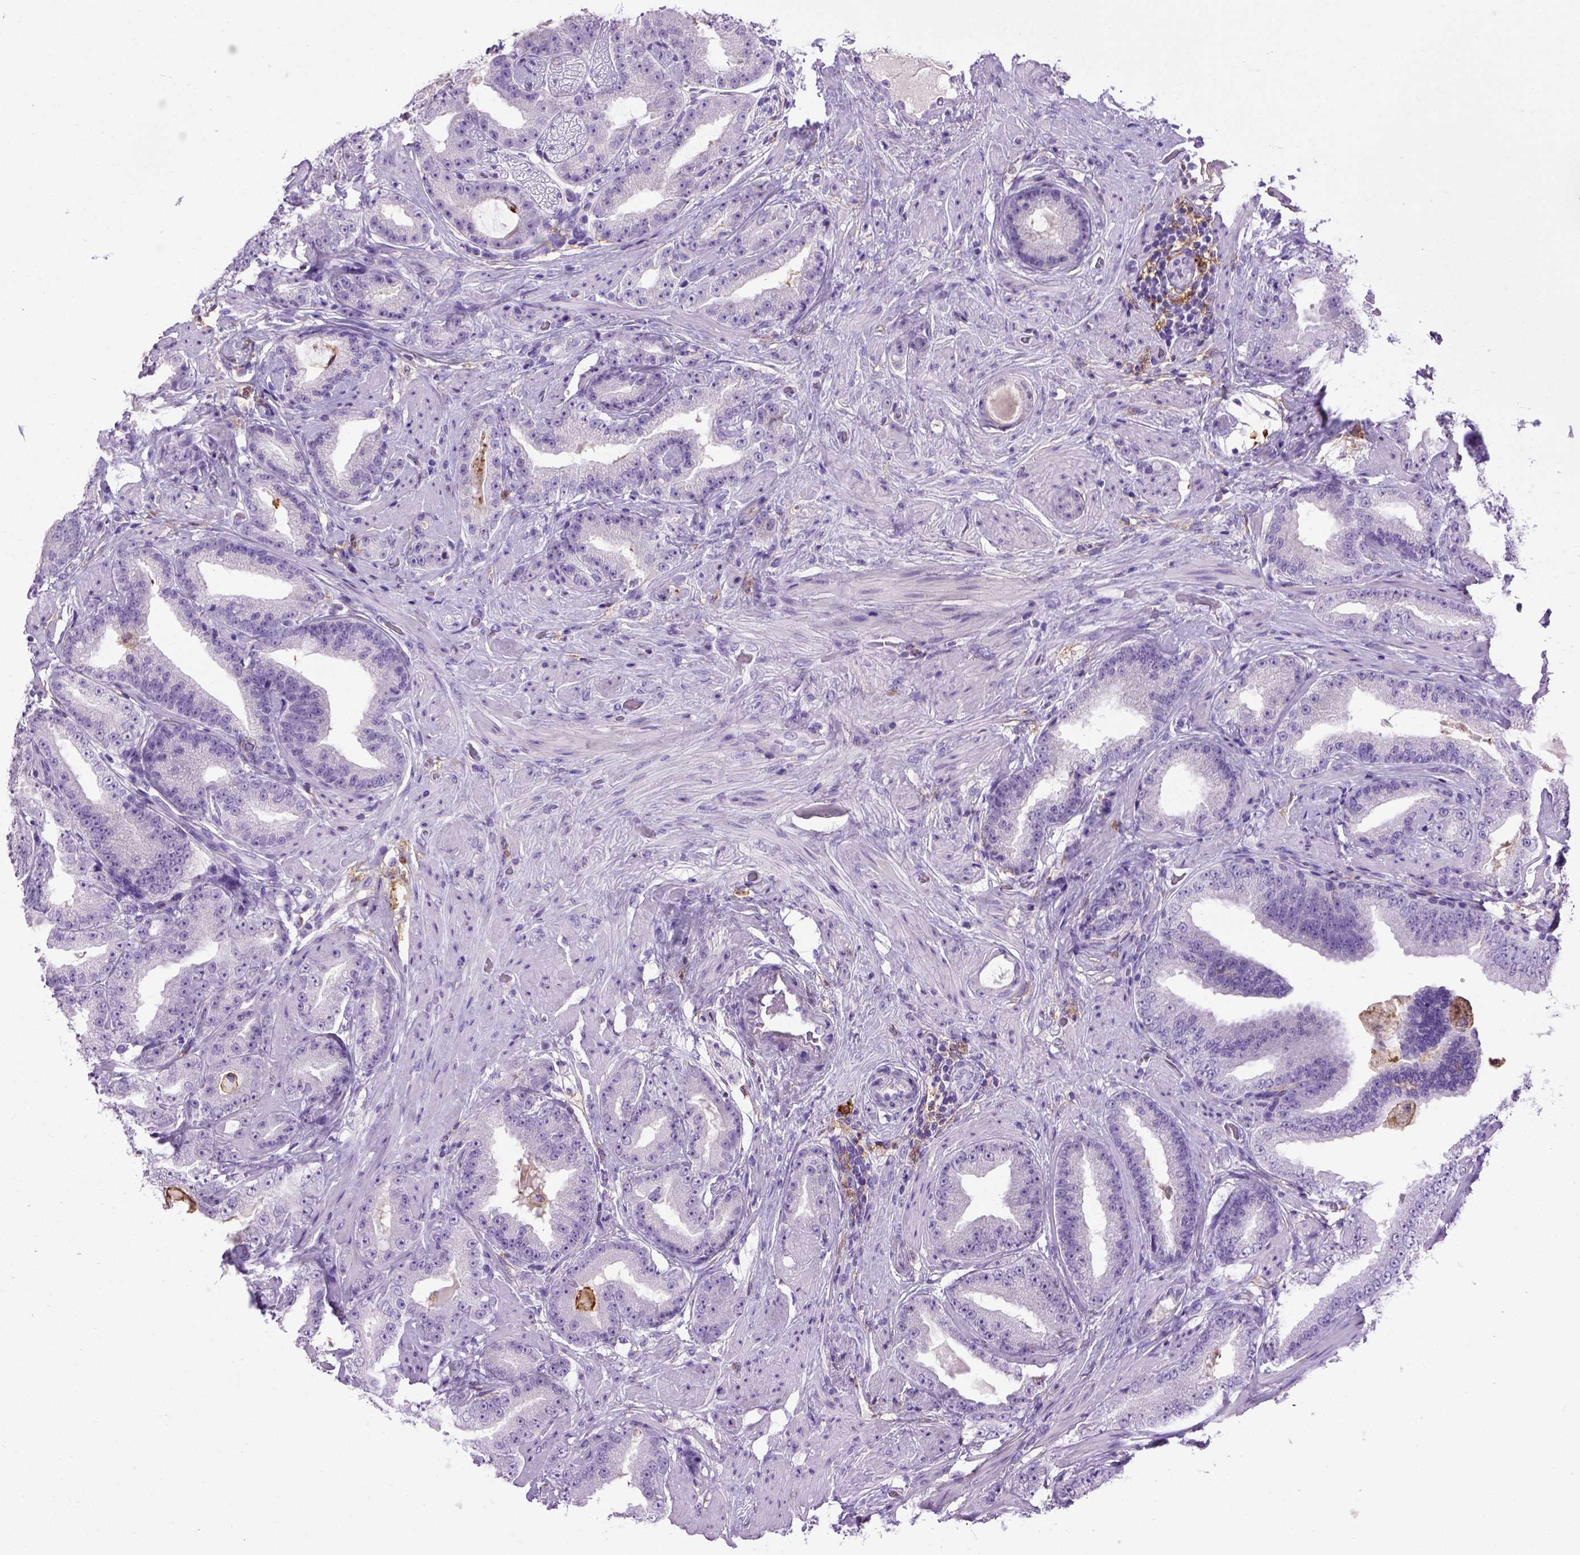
{"staining": {"intensity": "negative", "quantity": "none", "location": "none"}, "tissue": "prostate cancer", "cell_type": "Tumor cells", "image_type": "cancer", "snomed": [{"axis": "morphology", "description": "Adenocarcinoma, Low grade"}, {"axis": "topography", "description": "Prostate"}], "caption": "DAB immunohistochemical staining of human prostate adenocarcinoma (low-grade) demonstrates no significant staining in tumor cells.", "gene": "ITGAX", "patient": {"sex": "male", "age": 60}}